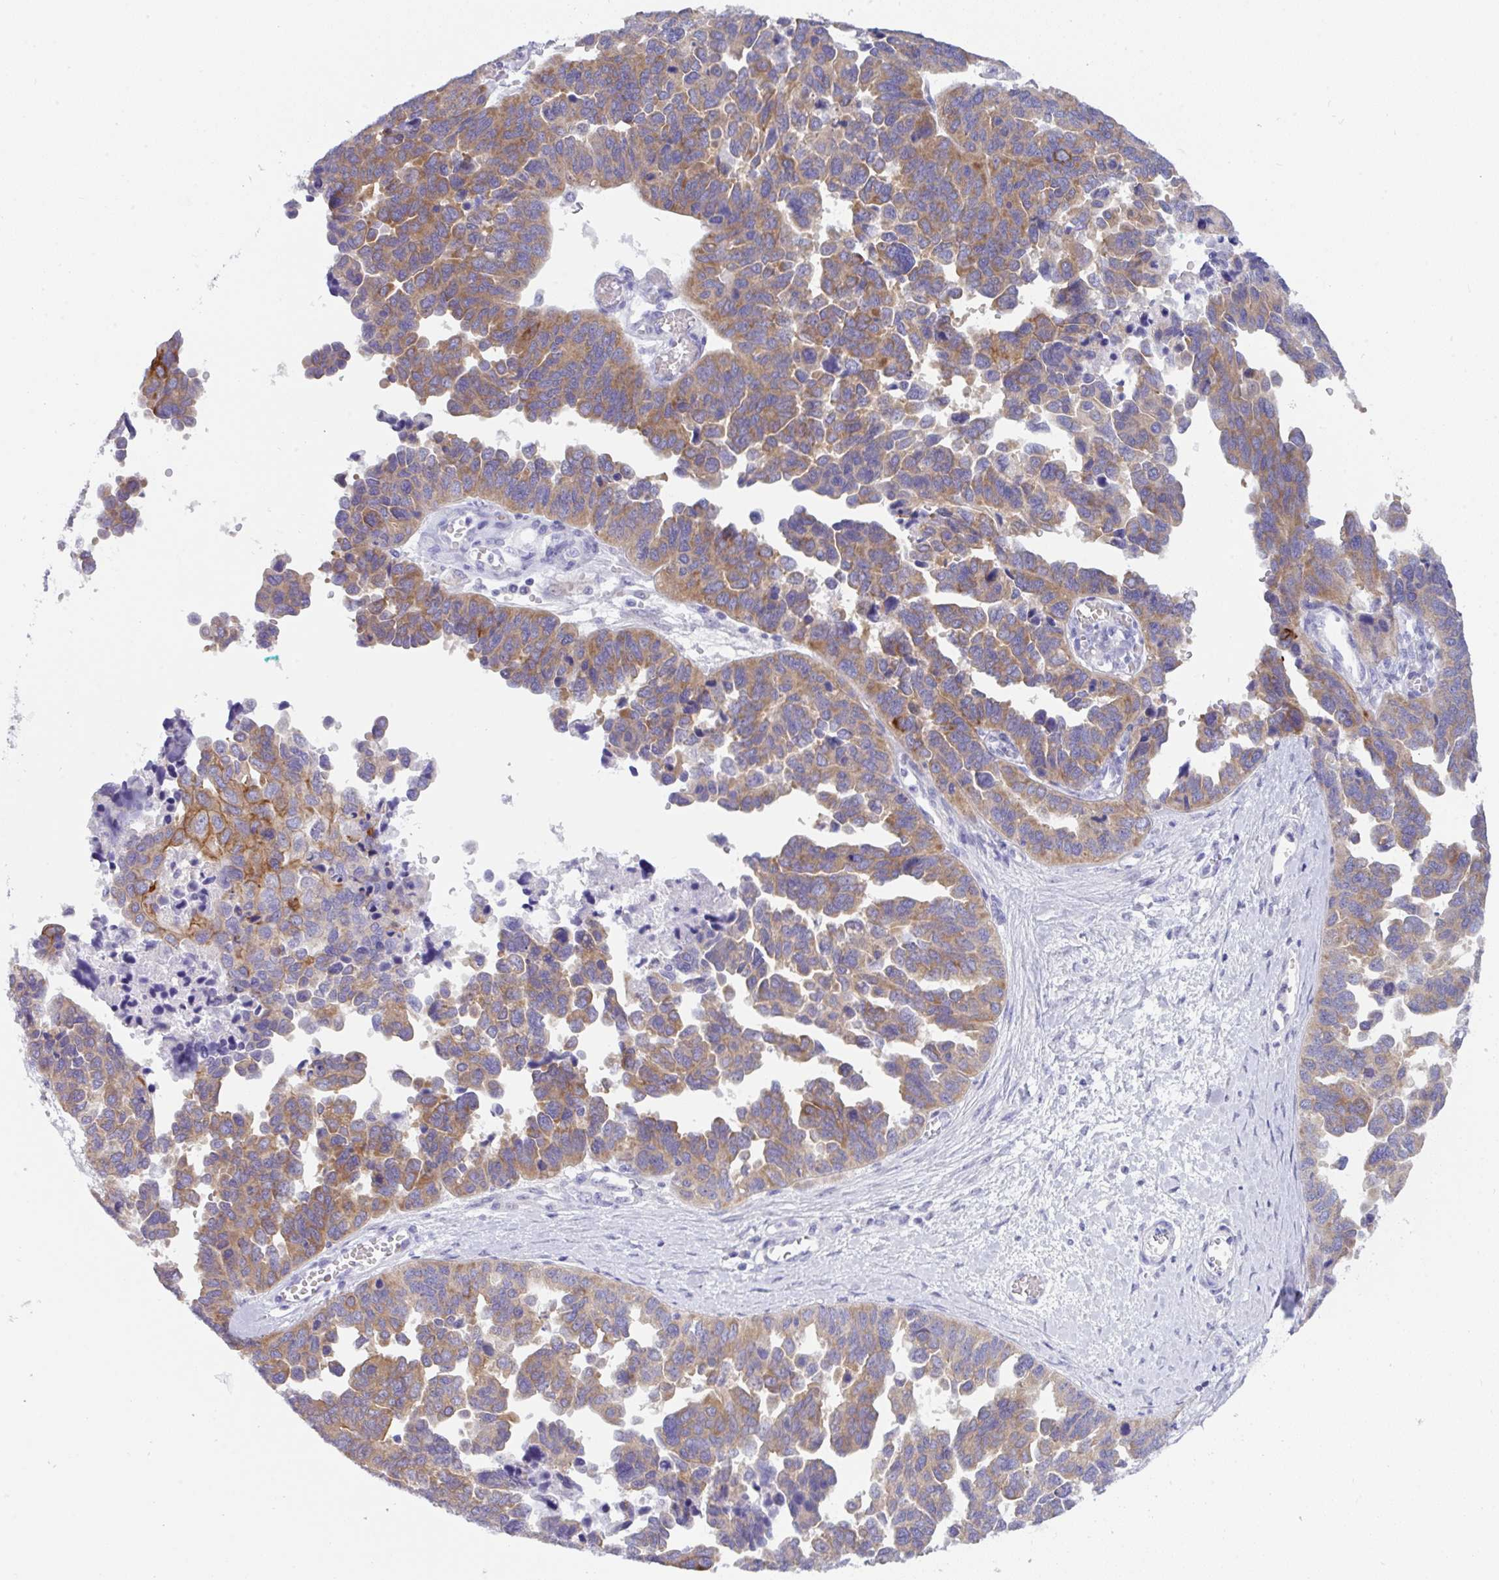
{"staining": {"intensity": "moderate", "quantity": ">75%", "location": "cytoplasmic/membranous"}, "tissue": "ovarian cancer", "cell_type": "Tumor cells", "image_type": "cancer", "snomed": [{"axis": "morphology", "description": "Cystadenocarcinoma, serous, NOS"}, {"axis": "topography", "description": "Ovary"}], "caption": "This micrograph displays ovarian serous cystadenocarcinoma stained with immunohistochemistry to label a protein in brown. The cytoplasmic/membranous of tumor cells show moderate positivity for the protein. Nuclei are counter-stained blue.", "gene": "TRAF4", "patient": {"sex": "female", "age": 64}}